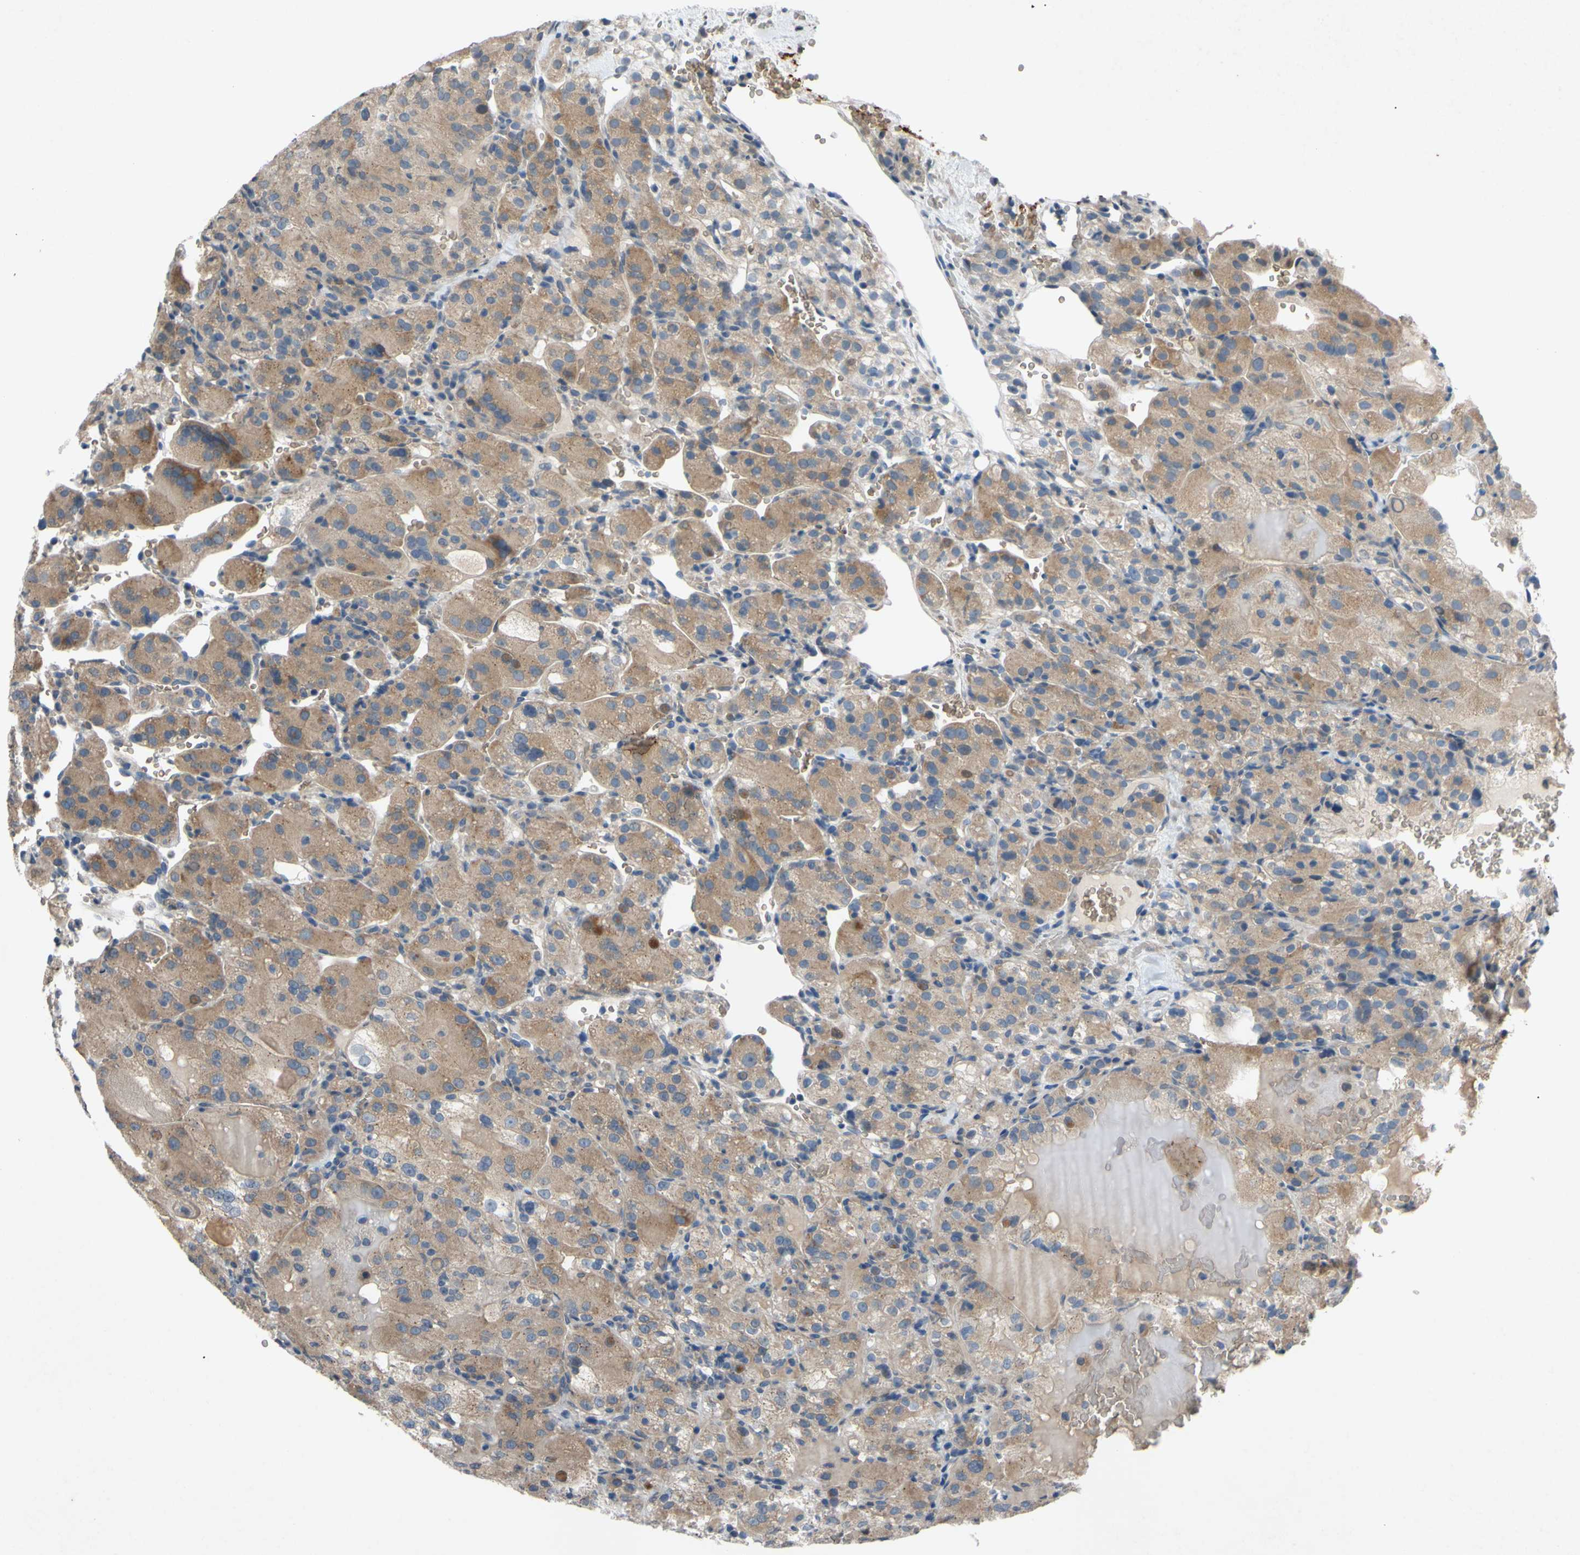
{"staining": {"intensity": "moderate", "quantity": ">75%", "location": "cytoplasmic/membranous"}, "tissue": "renal cancer", "cell_type": "Tumor cells", "image_type": "cancer", "snomed": [{"axis": "morphology", "description": "Normal tissue, NOS"}, {"axis": "morphology", "description": "Adenocarcinoma, NOS"}, {"axis": "topography", "description": "Kidney"}], "caption": "Adenocarcinoma (renal) stained for a protein exhibits moderate cytoplasmic/membranous positivity in tumor cells. Immunohistochemistry stains the protein of interest in brown and the nuclei are stained blue.", "gene": "ADD2", "patient": {"sex": "male", "age": 61}}